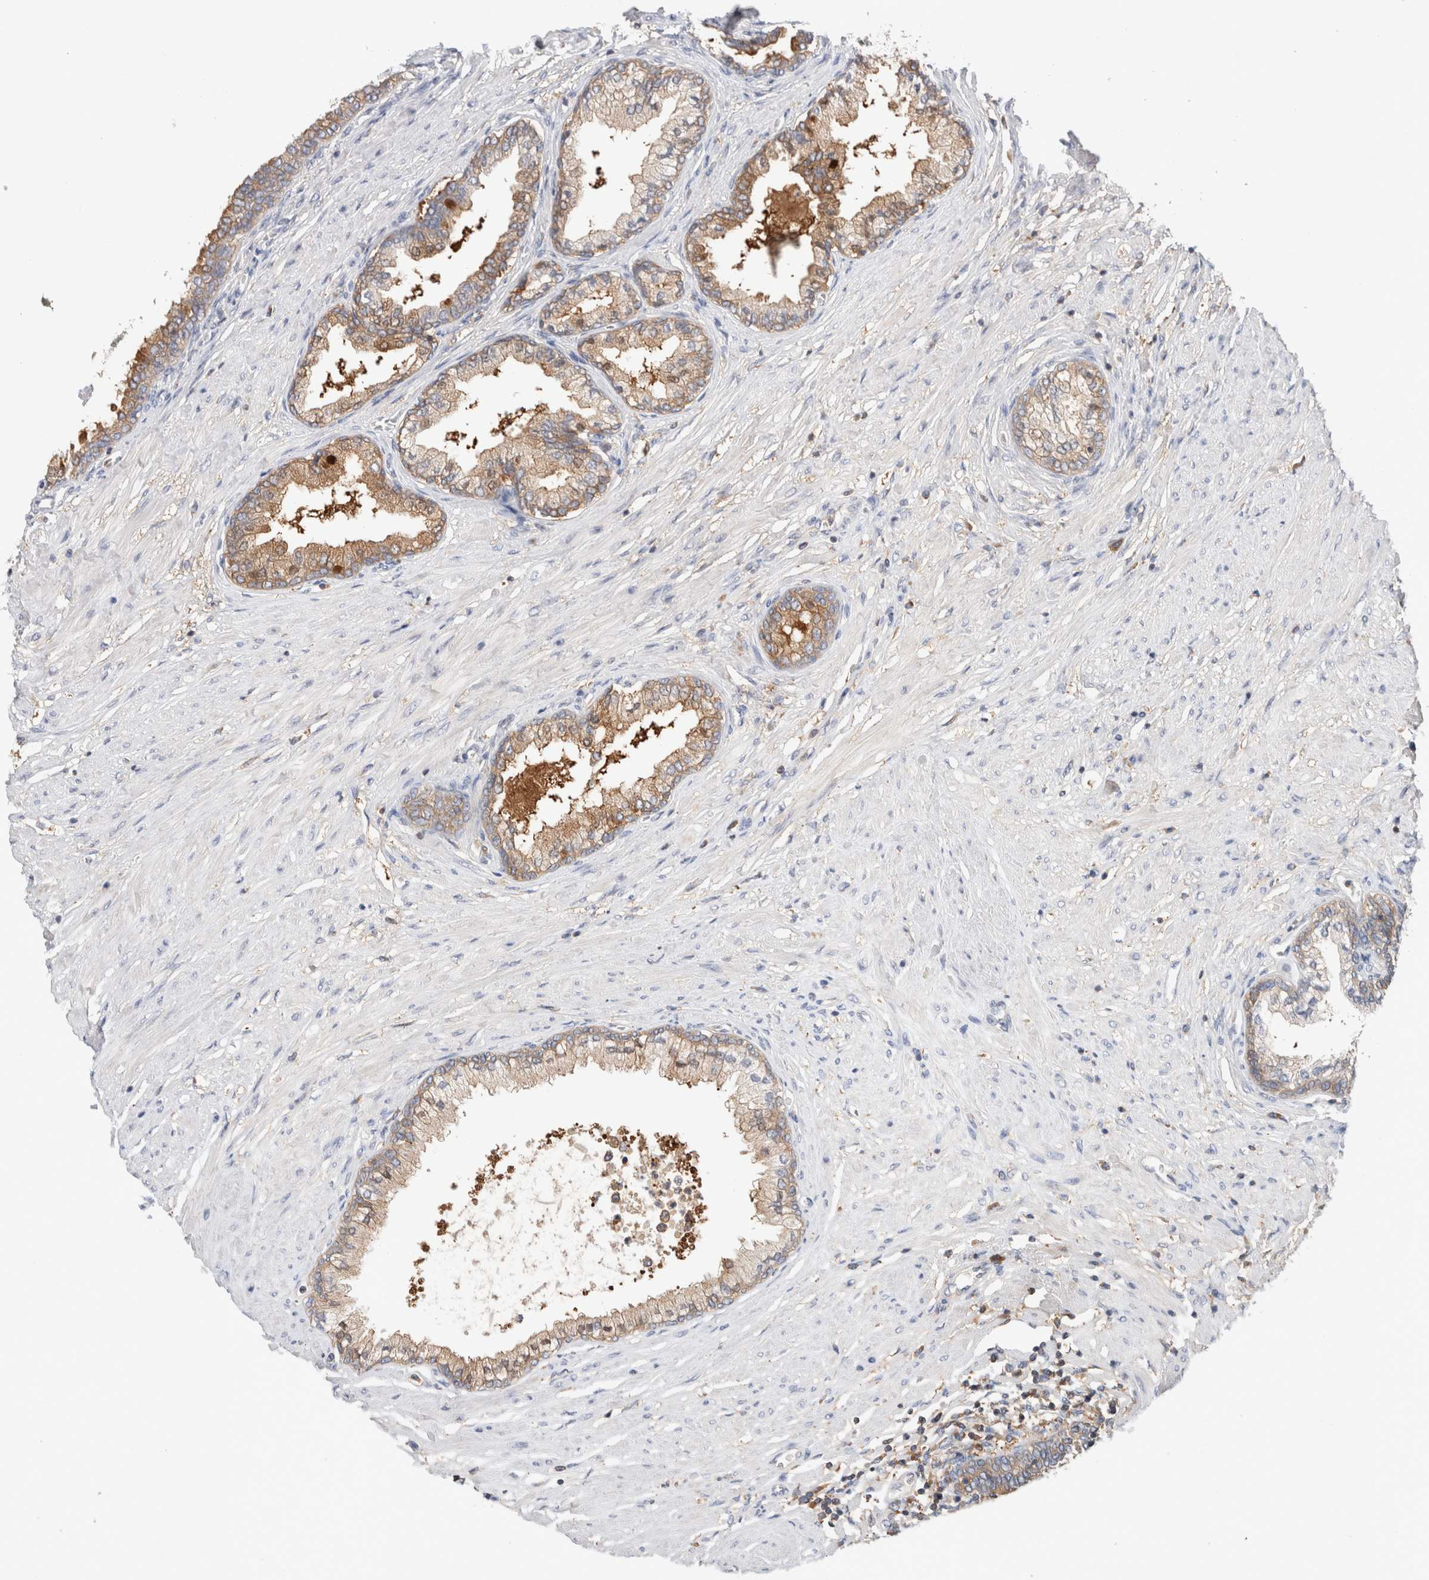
{"staining": {"intensity": "moderate", "quantity": "25%-75%", "location": "cytoplasmic/membranous"}, "tissue": "prostate cancer", "cell_type": "Tumor cells", "image_type": "cancer", "snomed": [{"axis": "morphology", "description": "Adenocarcinoma, High grade"}, {"axis": "topography", "description": "Prostate"}], "caption": "Tumor cells display medium levels of moderate cytoplasmic/membranous expression in about 25%-75% of cells in human prostate high-grade adenocarcinoma. Nuclei are stained in blue.", "gene": "KLHL14", "patient": {"sex": "male", "age": 61}}